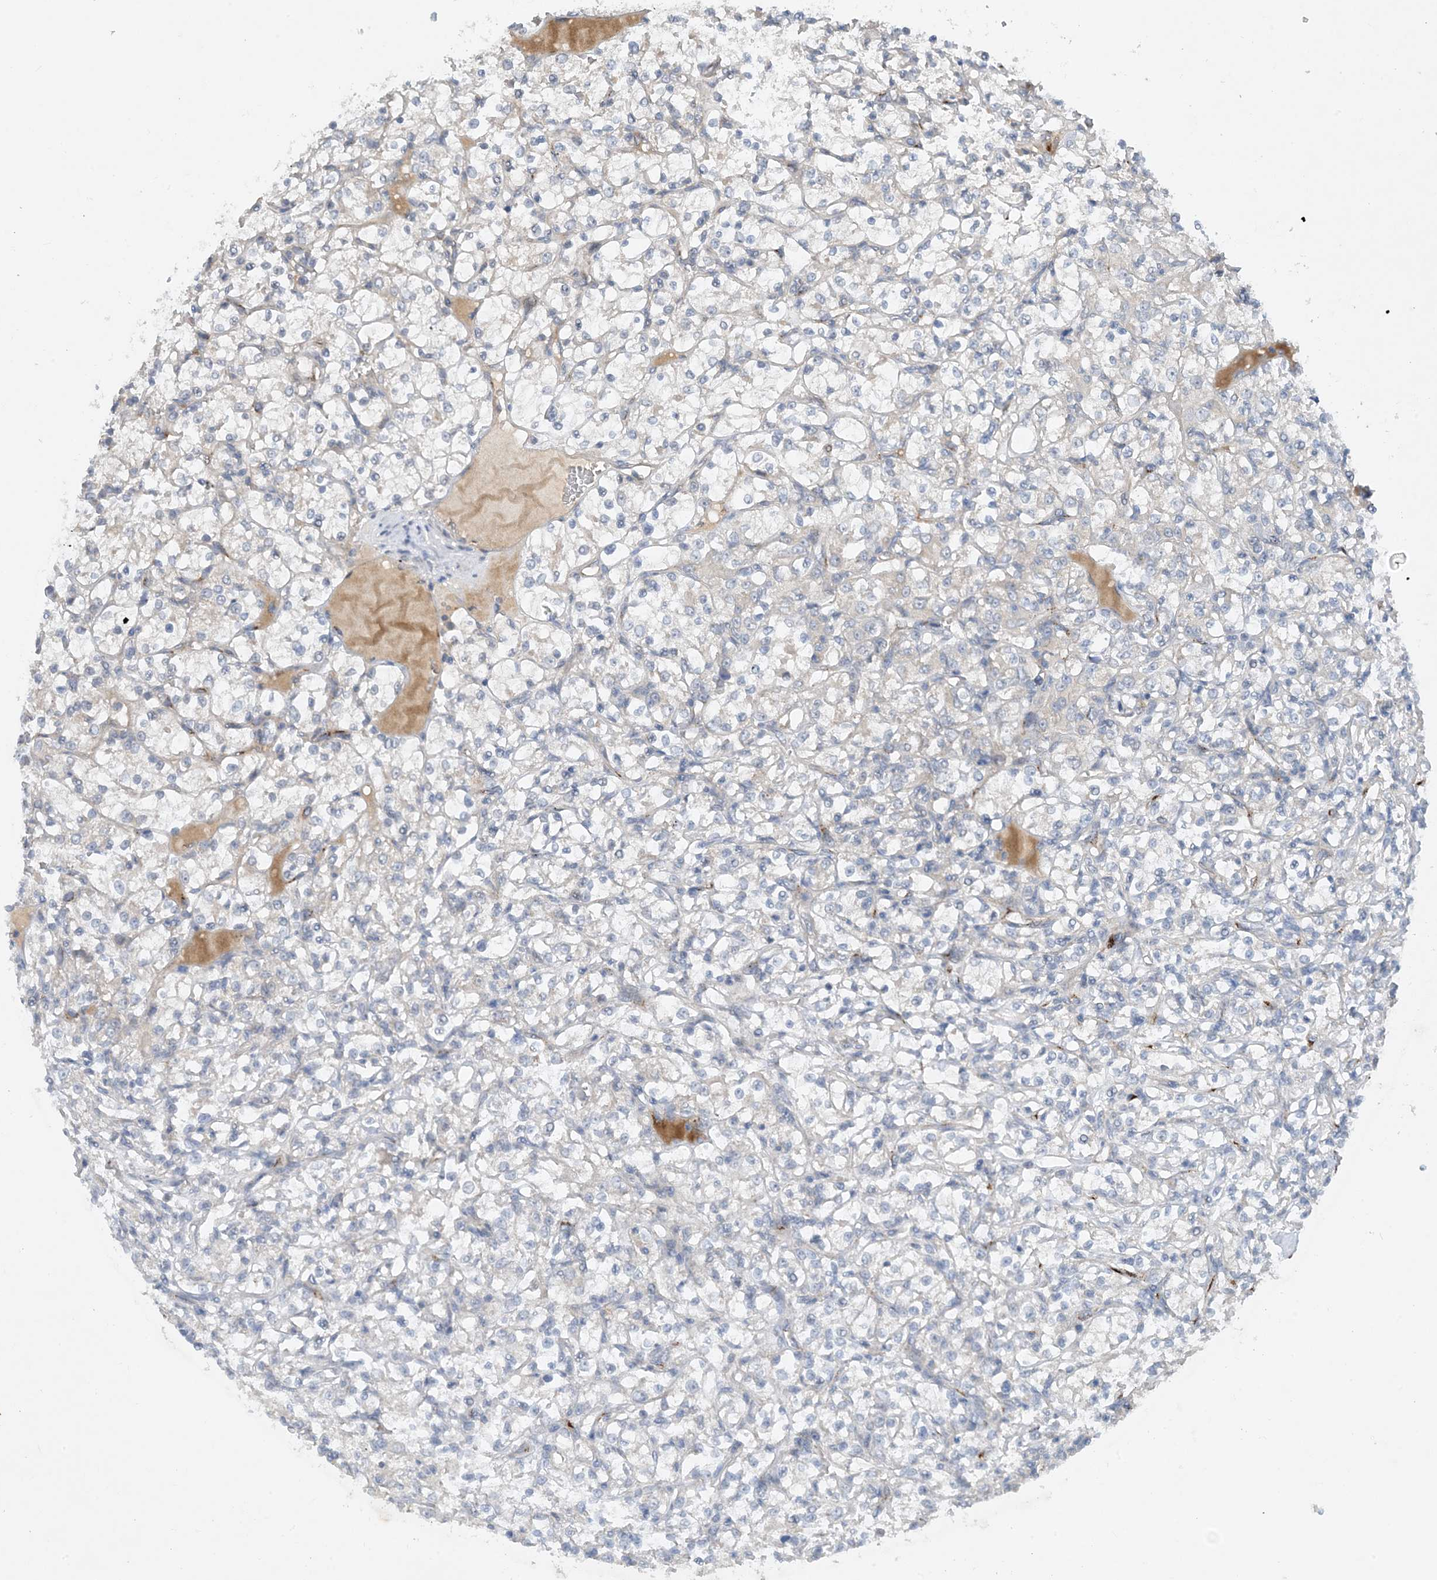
{"staining": {"intensity": "negative", "quantity": "none", "location": "none"}, "tissue": "renal cancer", "cell_type": "Tumor cells", "image_type": "cancer", "snomed": [{"axis": "morphology", "description": "Adenocarcinoma, NOS"}, {"axis": "topography", "description": "Kidney"}], "caption": "Adenocarcinoma (renal) was stained to show a protein in brown. There is no significant expression in tumor cells.", "gene": "TINAG", "patient": {"sex": "female", "age": 69}}